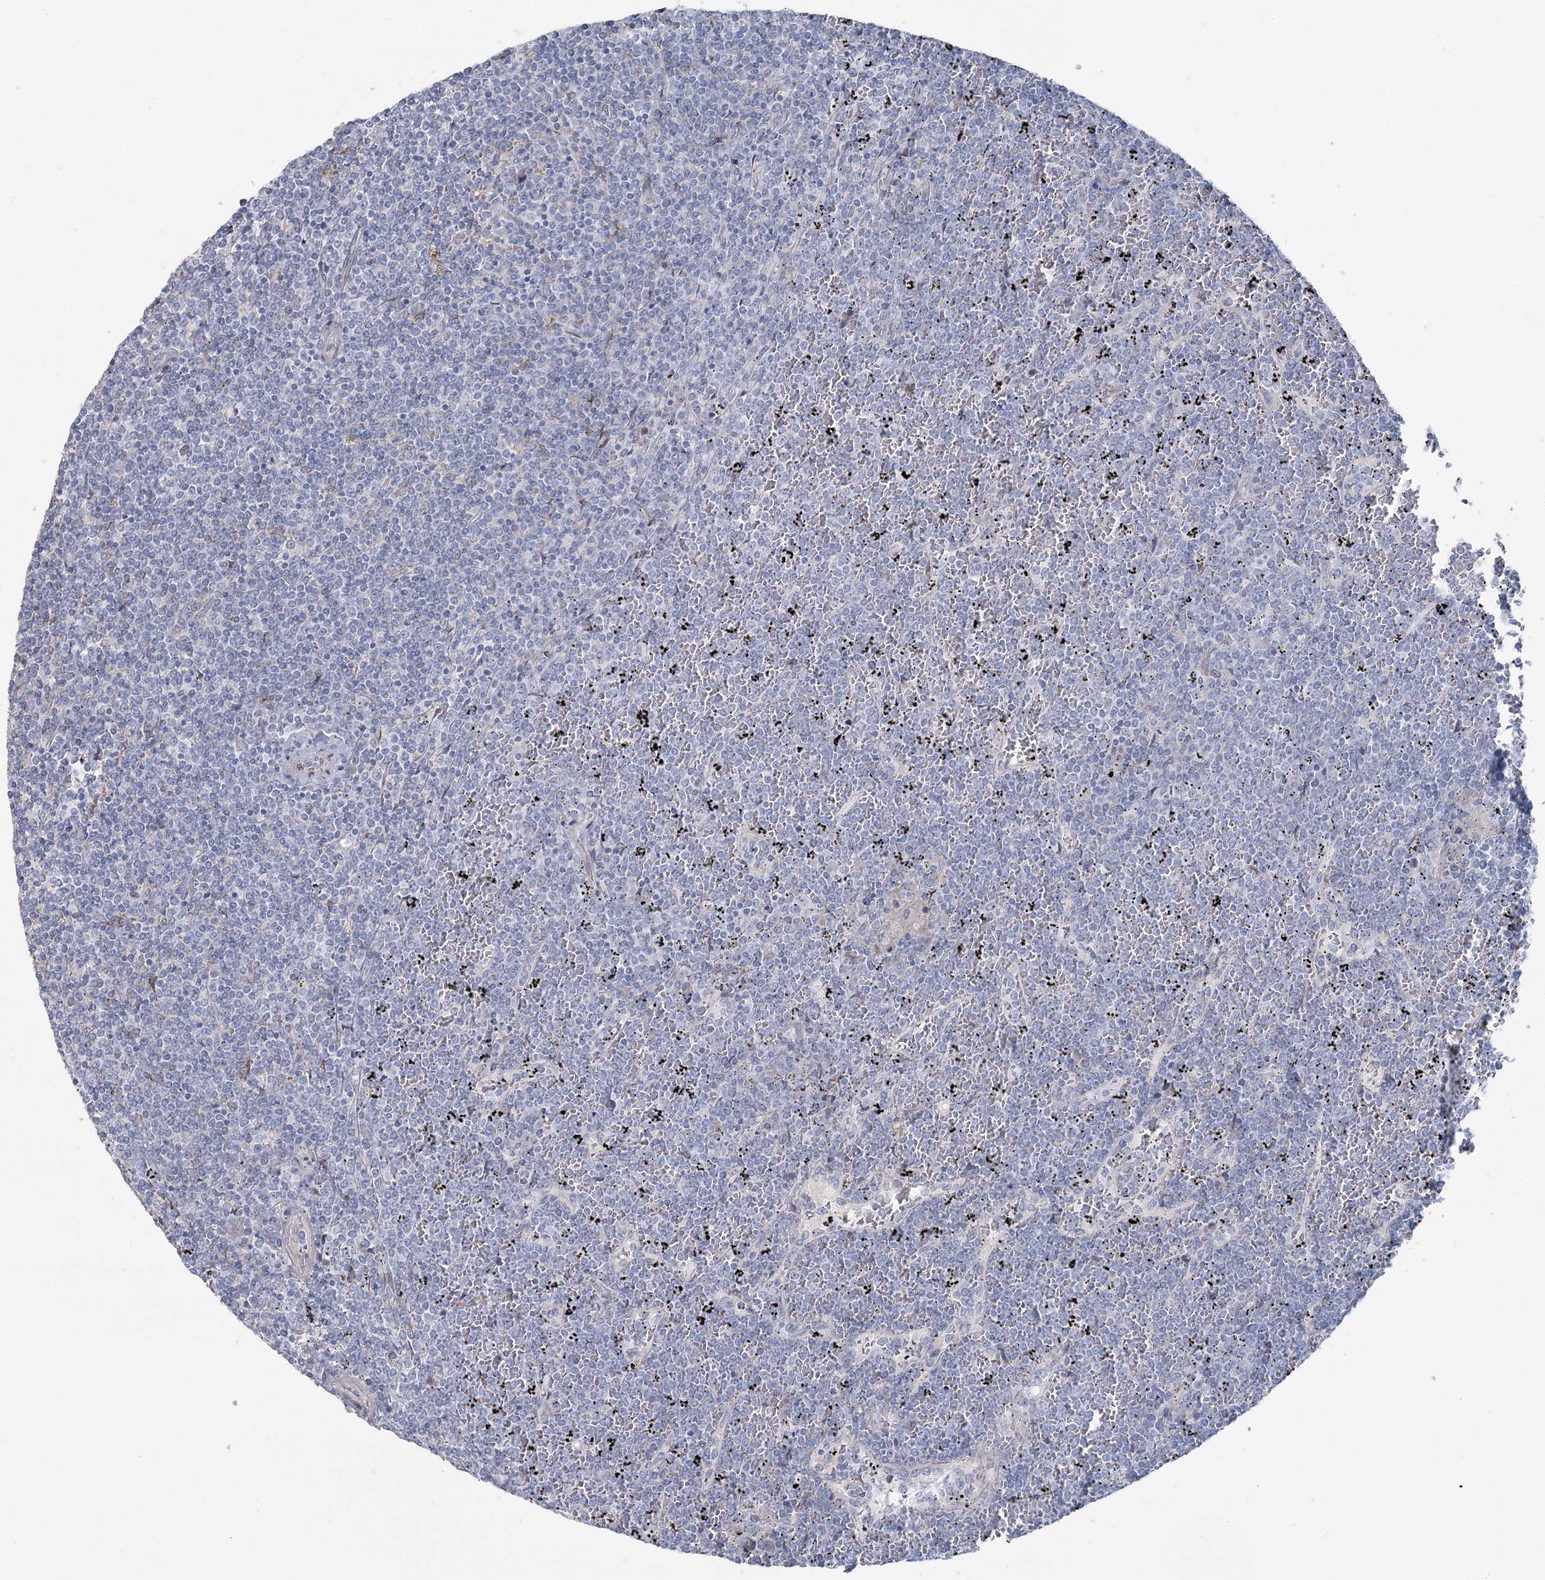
{"staining": {"intensity": "negative", "quantity": "none", "location": "none"}, "tissue": "lymphoma", "cell_type": "Tumor cells", "image_type": "cancer", "snomed": [{"axis": "morphology", "description": "Malignant lymphoma, non-Hodgkin's type, Low grade"}, {"axis": "topography", "description": "Spleen"}], "caption": "This is a histopathology image of immunohistochemistry staining of malignant lymphoma, non-Hodgkin's type (low-grade), which shows no staining in tumor cells.", "gene": "CMBL", "patient": {"sex": "female", "age": 19}}